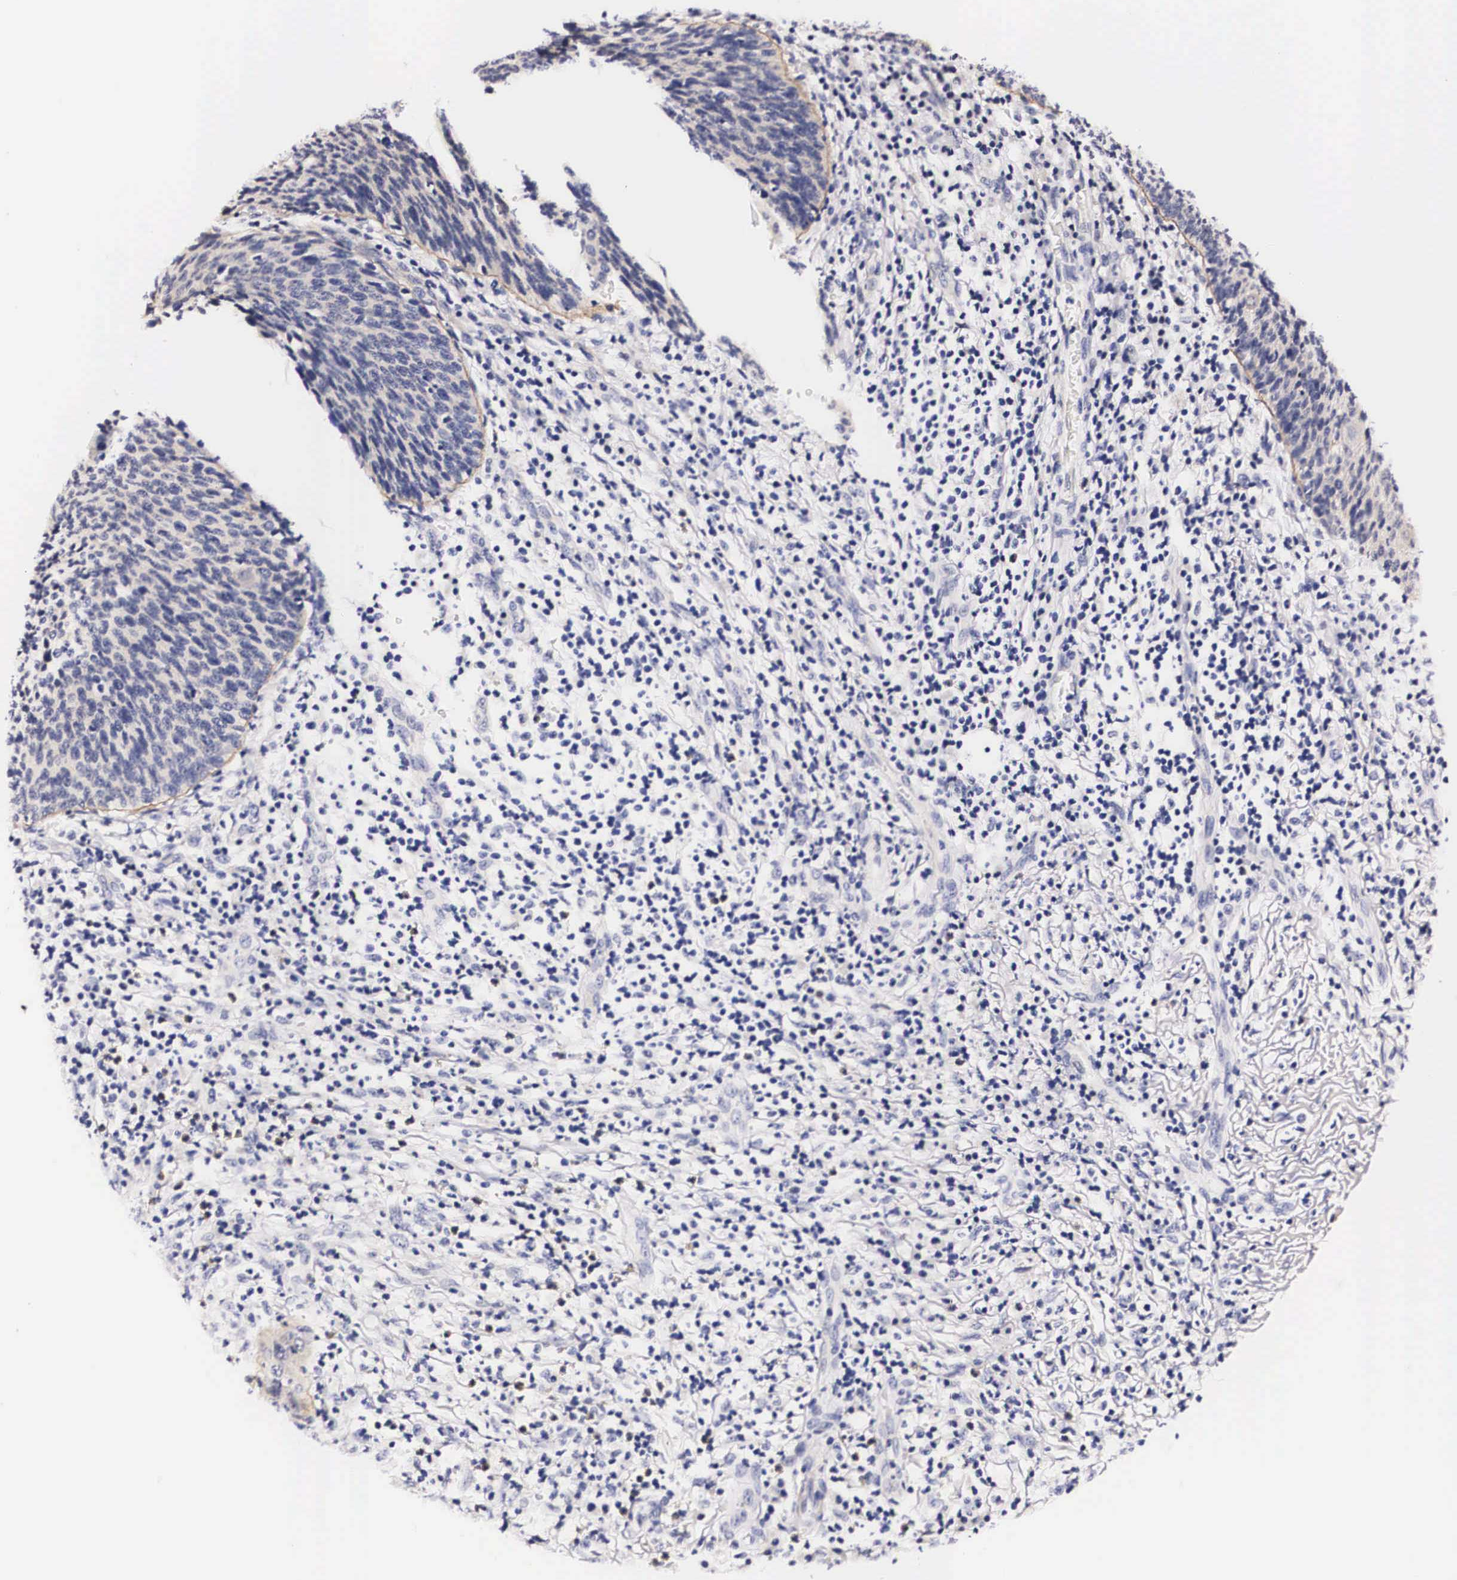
{"staining": {"intensity": "negative", "quantity": "none", "location": "none"}, "tissue": "cervical cancer", "cell_type": "Tumor cells", "image_type": "cancer", "snomed": [{"axis": "morphology", "description": "Squamous cell carcinoma, NOS"}, {"axis": "topography", "description": "Cervix"}], "caption": "DAB (3,3'-diaminobenzidine) immunohistochemical staining of human cervical squamous cell carcinoma shows no significant positivity in tumor cells.", "gene": "PHETA2", "patient": {"sex": "female", "age": 41}}